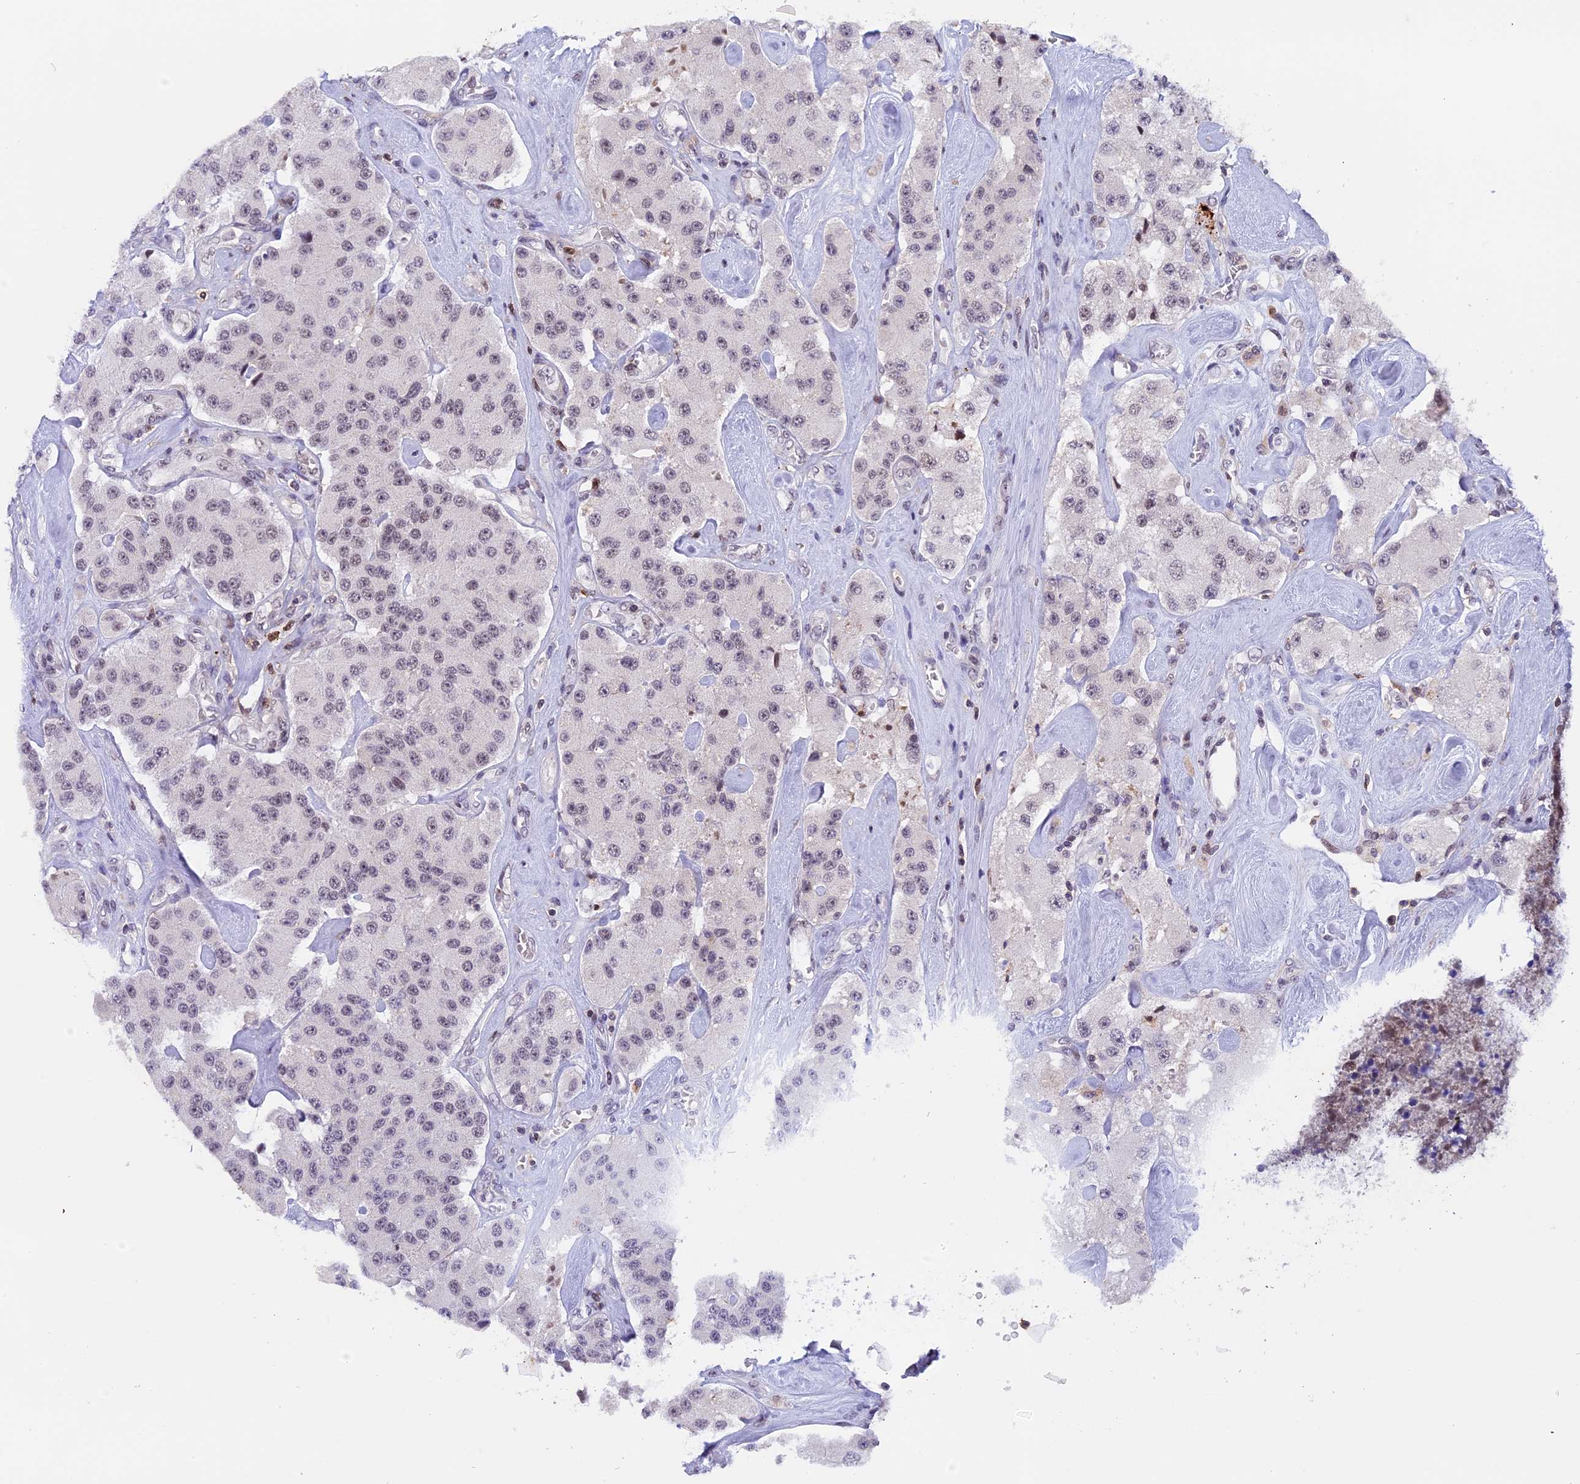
{"staining": {"intensity": "weak", "quantity": ">75%", "location": "nuclear"}, "tissue": "carcinoid", "cell_type": "Tumor cells", "image_type": "cancer", "snomed": [{"axis": "morphology", "description": "Carcinoid, malignant, NOS"}, {"axis": "topography", "description": "Pancreas"}], "caption": "Carcinoid stained for a protein (brown) shows weak nuclear positive positivity in approximately >75% of tumor cells.", "gene": "TADA3", "patient": {"sex": "male", "age": 41}}